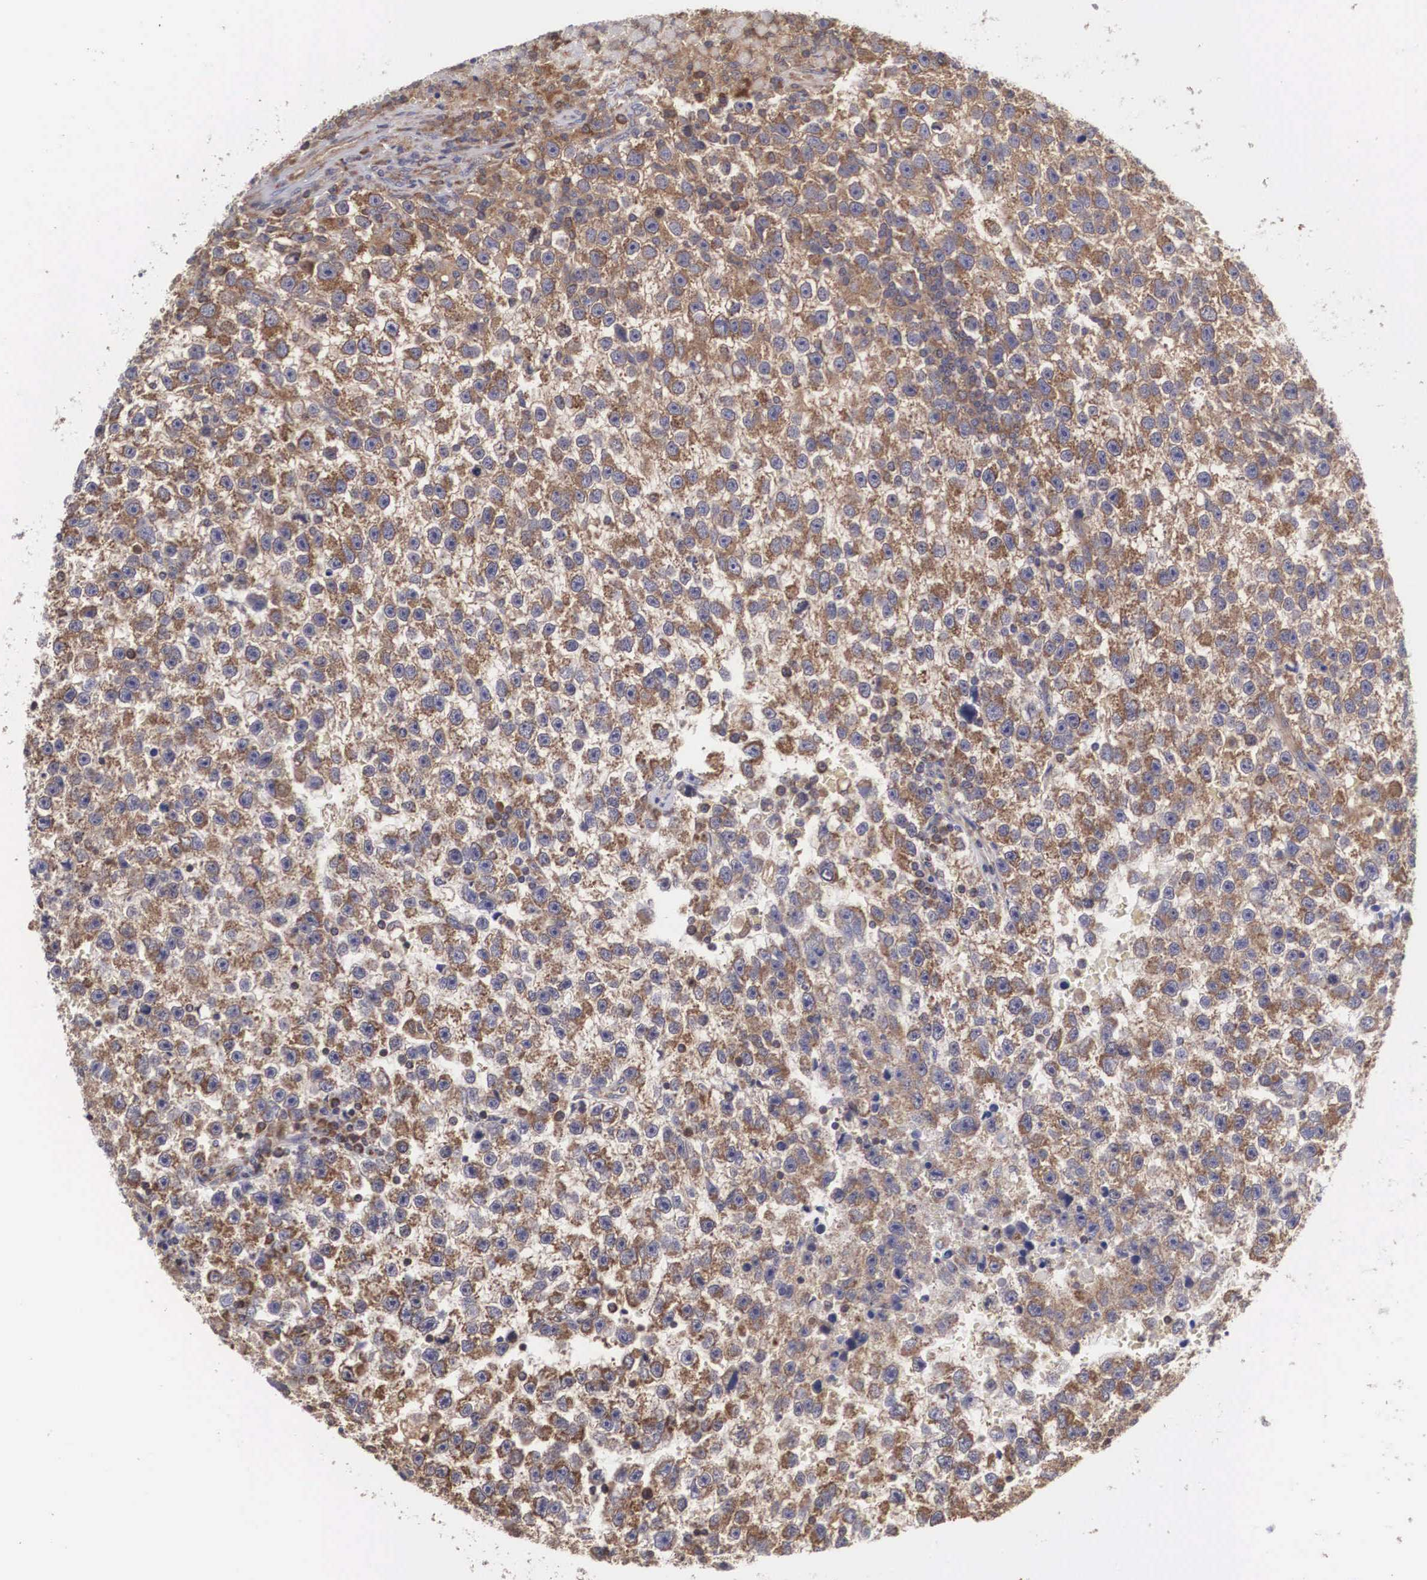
{"staining": {"intensity": "weak", "quantity": "25%-75%", "location": "cytoplasmic/membranous"}, "tissue": "testis cancer", "cell_type": "Tumor cells", "image_type": "cancer", "snomed": [{"axis": "morphology", "description": "Seminoma, NOS"}, {"axis": "topography", "description": "Testis"}], "caption": "Protein analysis of testis cancer tissue demonstrates weak cytoplasmic/membranous positivity in about 25%-75% of tumor cells. (brown staining indicates protein expression, while blue staining denotes nuclei).", "gene": "DHRS1", "patient": {"sex": "male", "age": 33}}